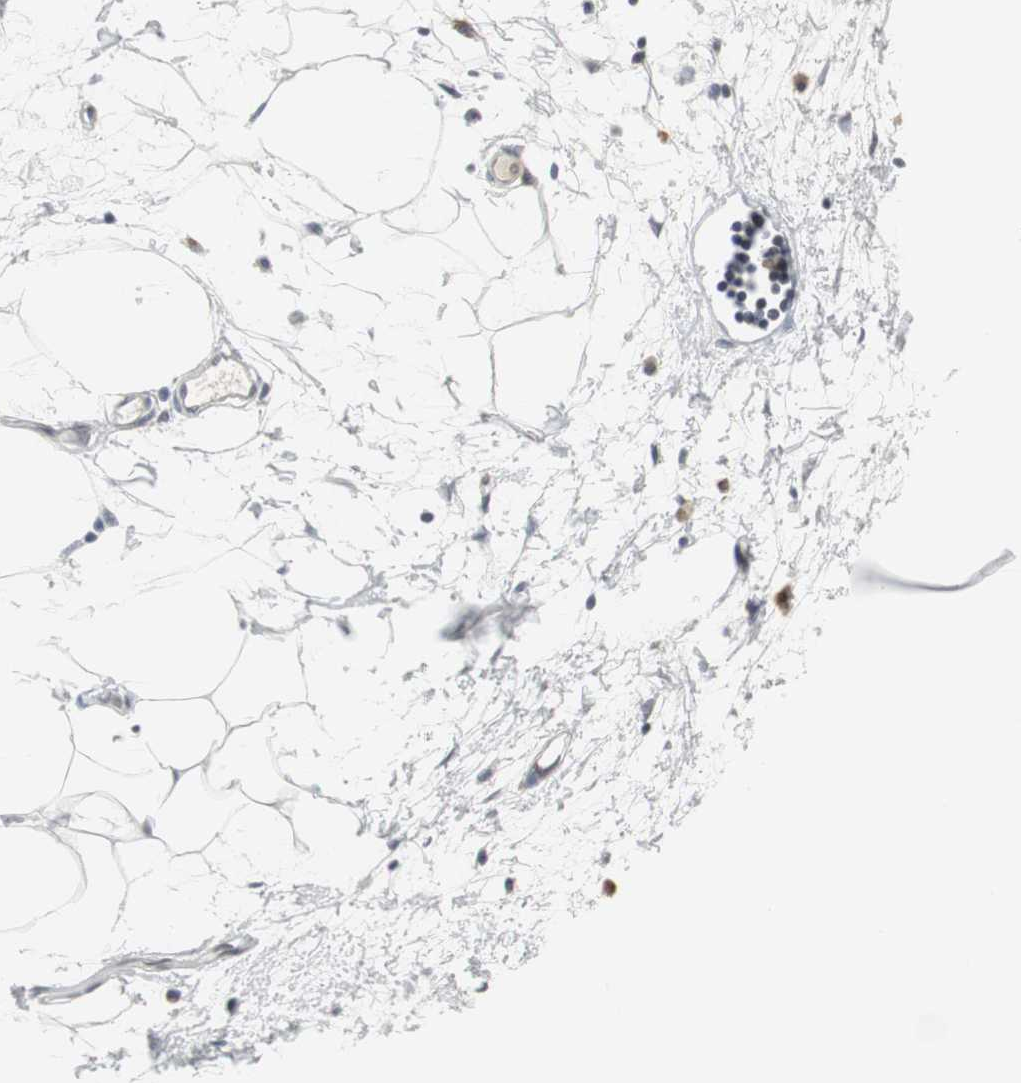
{"staining": {"intensity": "negative", "quantity": "none", "location": "none"}, "tissue": "adipose tissue", "cell_type": "Adipocytes", "image_type": "normal", "snomed": [{"axis": "morphology", "description": "Normal tissue, NOS"}, {"axis": "morphology", "description": "Adenocarcinoma, NOS"}, {"axis": "topography", "description": "Colon"}, {"axis": "topography", "description": "Peripheral nerve tissue"}], "caption": "The histopathology image reveals no significant positivity in adipocytes of adipose tissue.", "gene": "ELK1", "patient": {"sex": "male", "age": 14}}